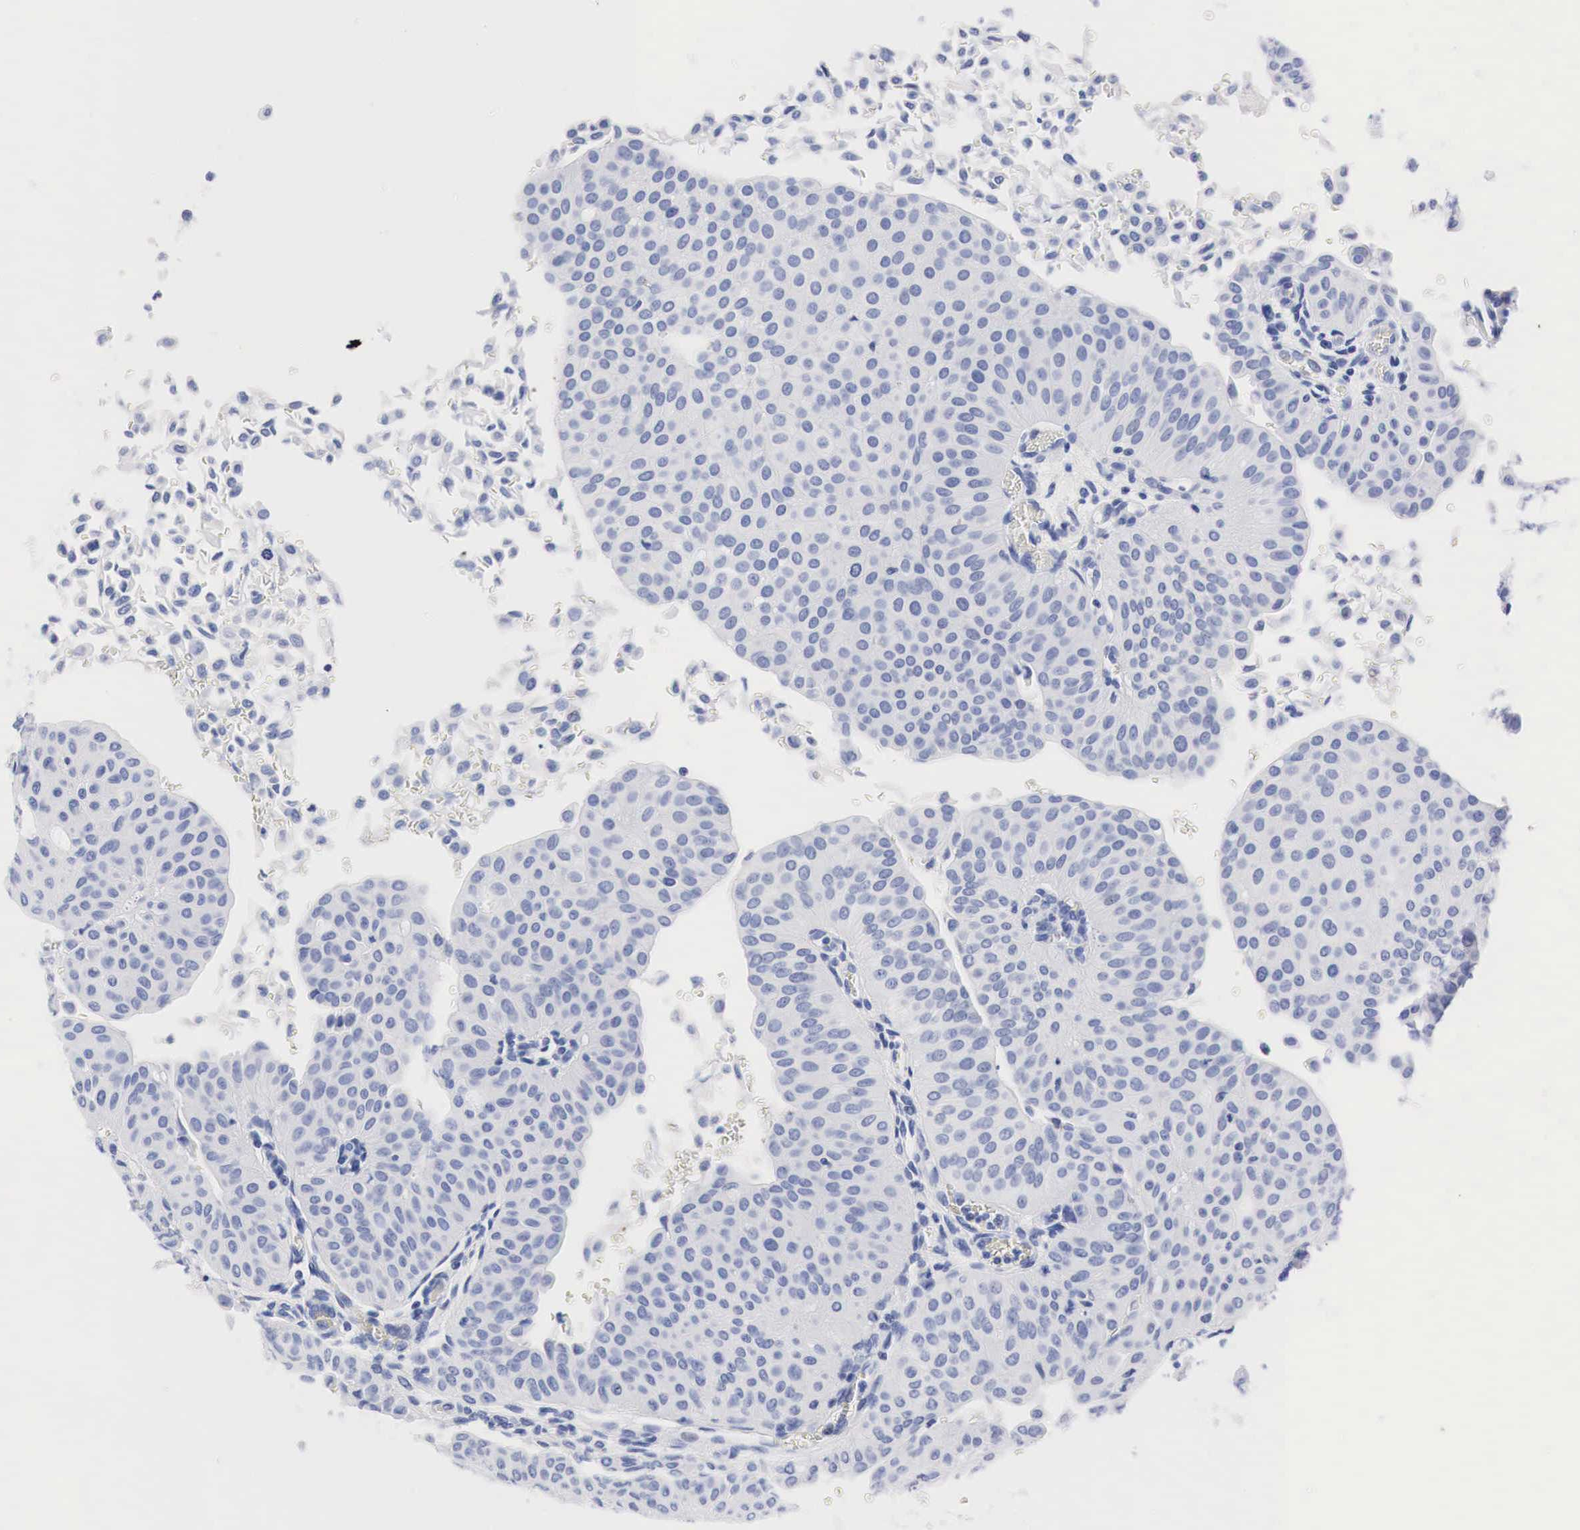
{"staining": {"intensity": "negative", "quantity": "none", "location": "none"}, "tissue": "urothelial cancer", "cell_type": "Tumor cells", "image_type": "cancer", "snomed": [{"axis": "morphology", "description": "Urothelial carcinoma, Low grade"}, {"axis": "topography", "description": "Urinary bladder"}], "caption": "Protein analysis of urothelial cancer demonstrates no significant positivity in tumor cells.", "gene": "NKX2-1", "patient": {"sex": "male", "age": 64}}